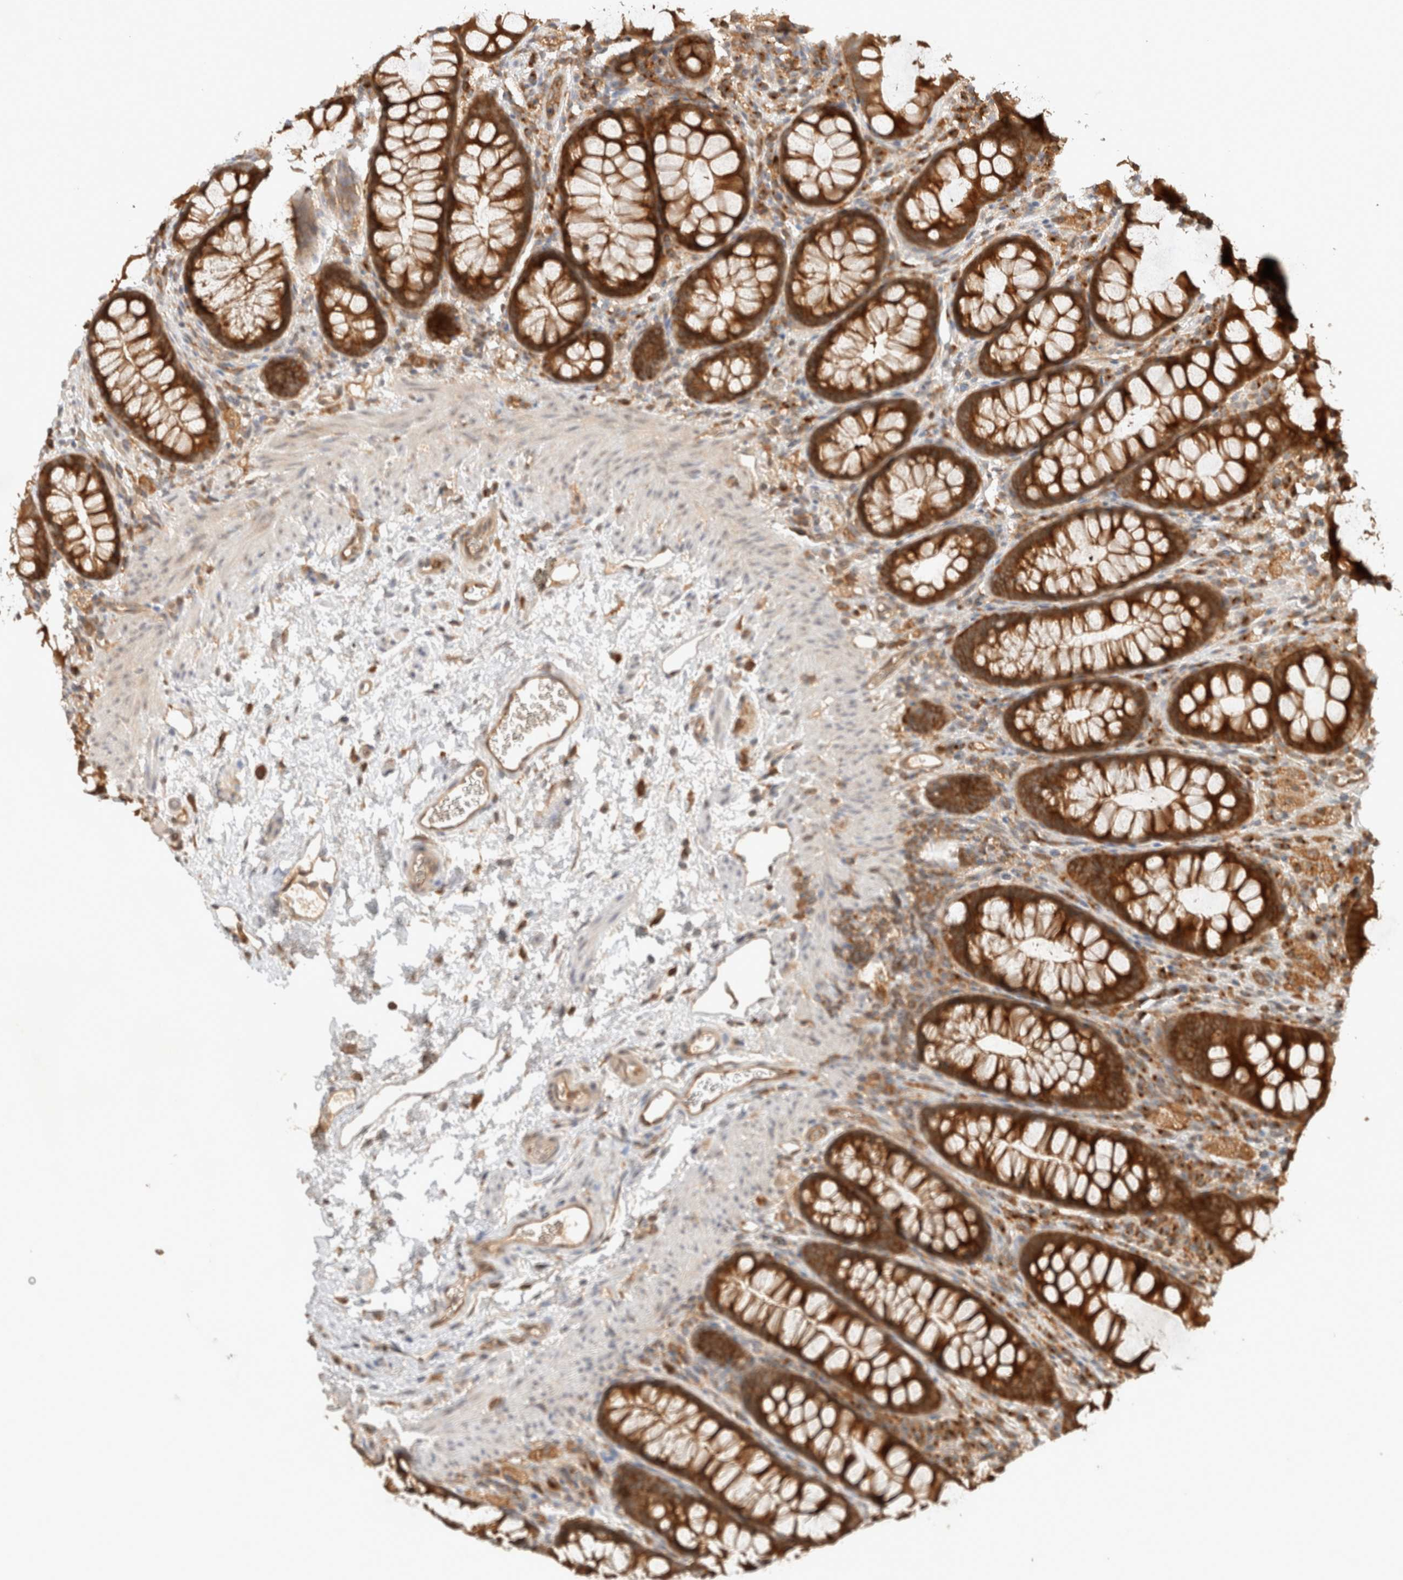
{"staining": {"intensity": "moderate", "quantity": ">75%", "location": "cytoplasmic/membranous"}, "tissue": "colon", "cell_type": "Endothelial cells", "image_type": "normal", "snomed": [{"axis": "morphology", "description": "Normal tissue, NOS"}, {"axis": "topography", "description": "Colon"}], "caption": "Colon stained with immunohistochemistry (IHC) demonstrates moderate cytoplasmic/membranous positivity in about >75% of endothelial cells. Using DAB (brown) and hematoxylin (blue) stains, captured at high magnification using brightfield microscopy.", "gene": "ARFGEF2", "patient": {"sex": "female", "age": 62}}